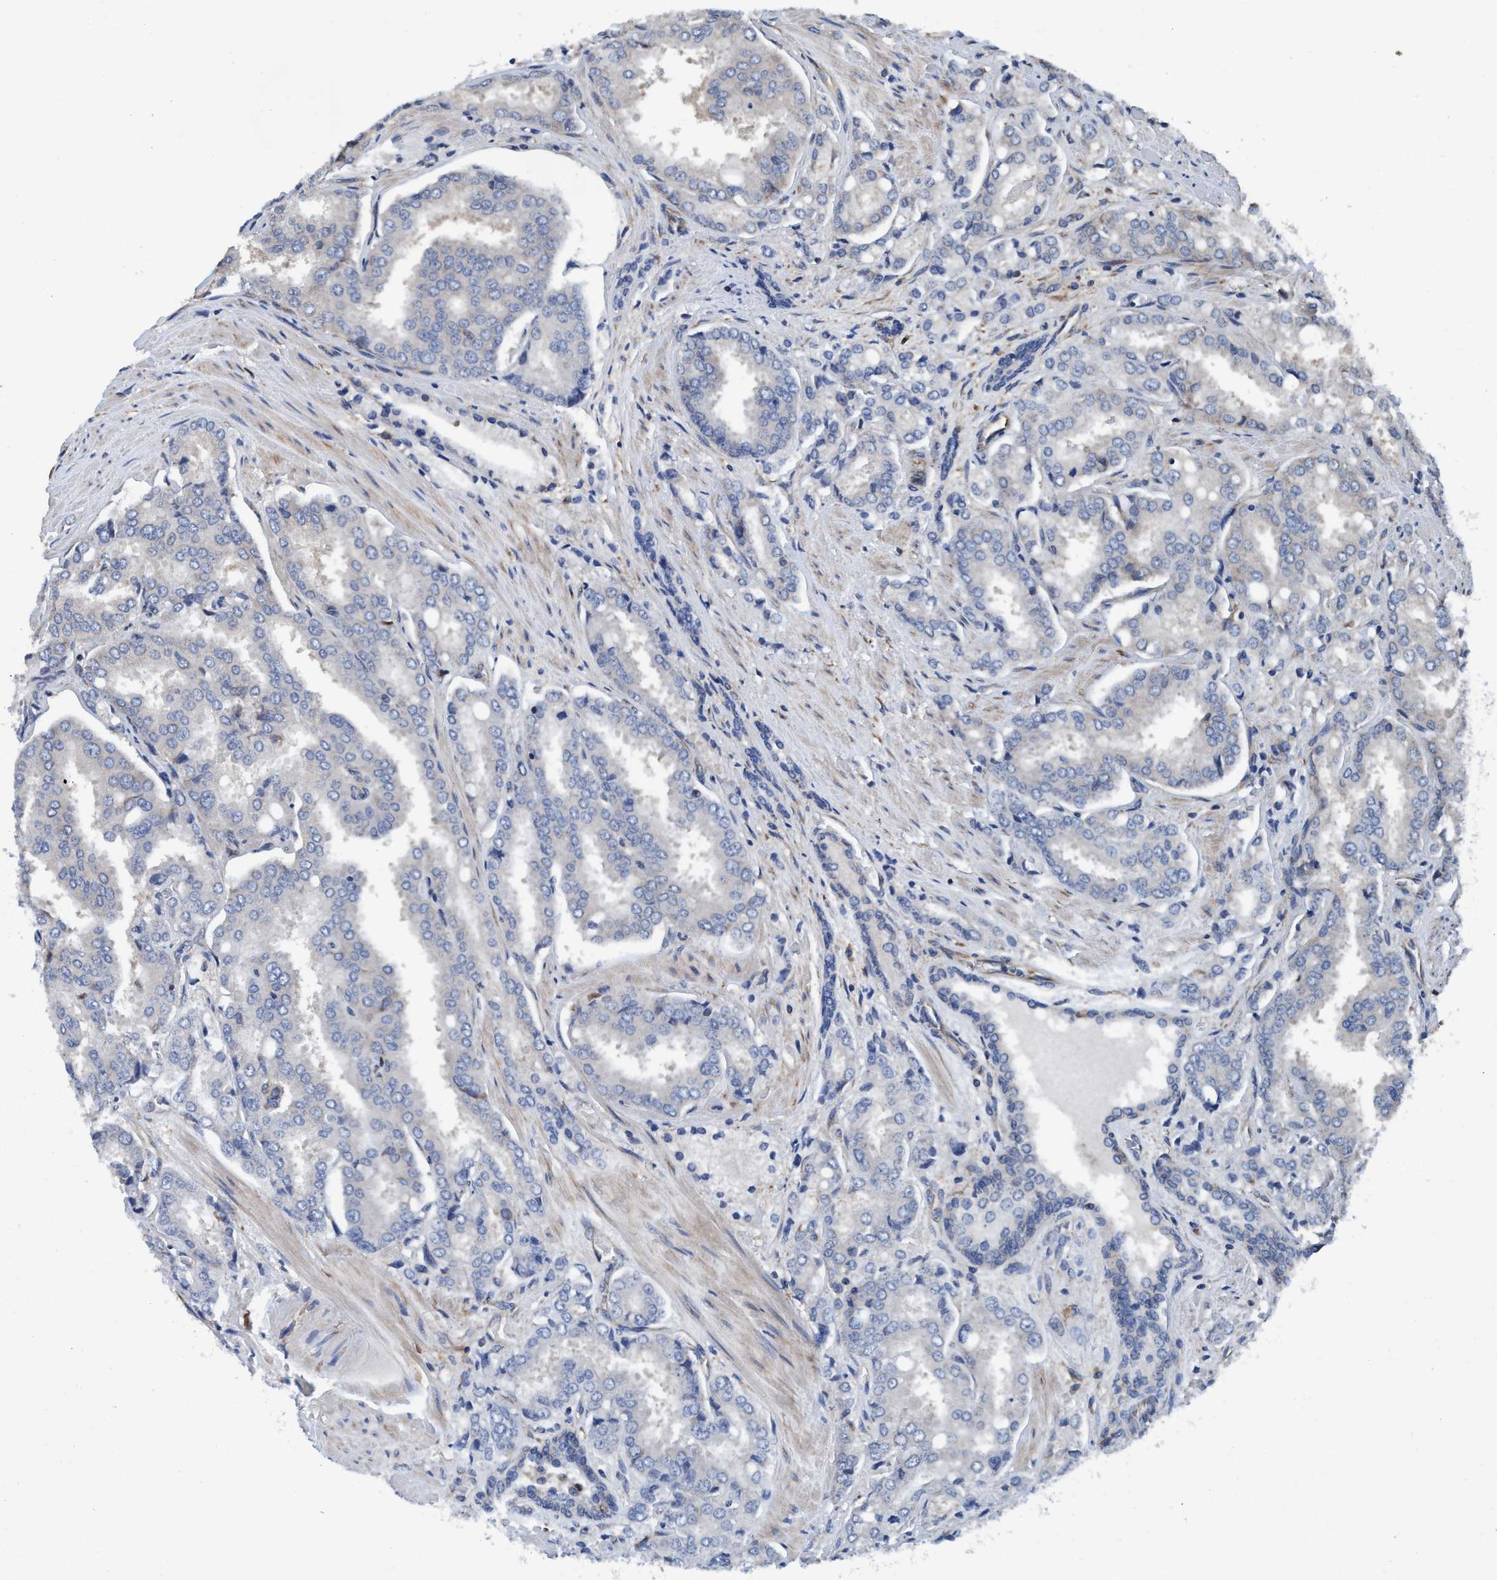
{"staining": {"intensity": "negative", "quantity": "none", "location": "none"}, "tissue": "prostate cancer", "cell_type": "Tumor cells", "image_type": "cancer", "snomed": [{"axis": "morphology", "description": "Adenocarcinoma, High grade"}, {"axis": "topography", "description": "Prostate"}], "caption": "DAB immunohistochemical staining of prostate high-grade adenocarcinoma demonstrates no significant positivity in tumor cells. Brightfield microscopy of immunohistochemistry stained with DAB (3,3'-diaminobenzidine) (brown) and hematoxylin (blue), captured at high magnification.", "gene": "ENDOG", "patient": {"sex": "male", "age": 50}}